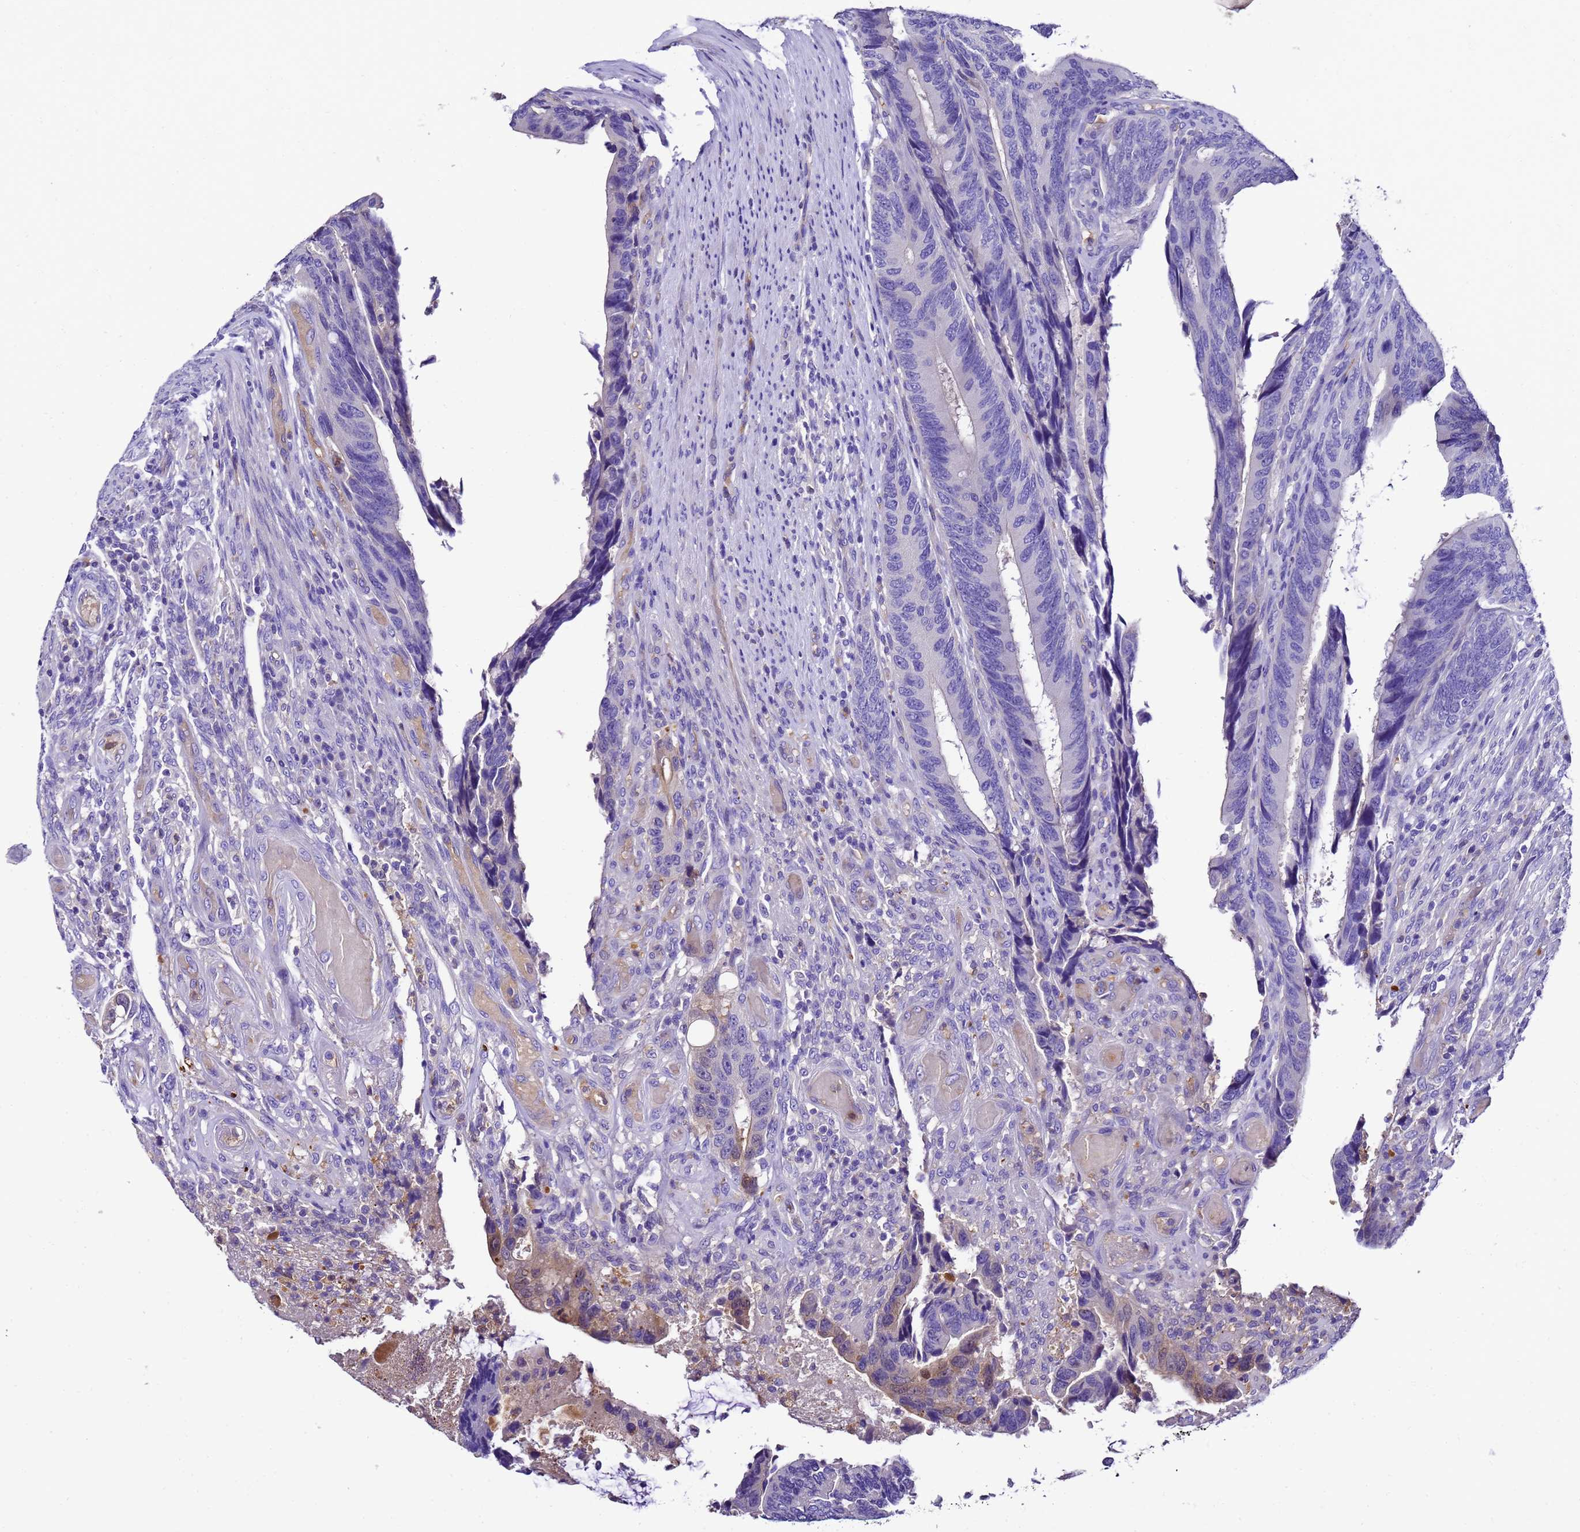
{"staining": {"intensity": "weak", "quantity": "<25%", "location": "cytoplasmic/membranous"}, "tissue": "colorectal cancer", "cell_type": "Tumor cells", "image_type": "cancer", "snomed": [{"axis": "morphology", "description": "Adenocarcinoma, NOS"}, {"axis": "topography", "description": "Colon"}], "caption": "IHC histopathology image of colorectal adenocarcinoma stained for a protein (brown), which reveals no positivity in tumor cells.", "gene": "UGT2A1", "patient": {"sex": "male", "age": 87}}